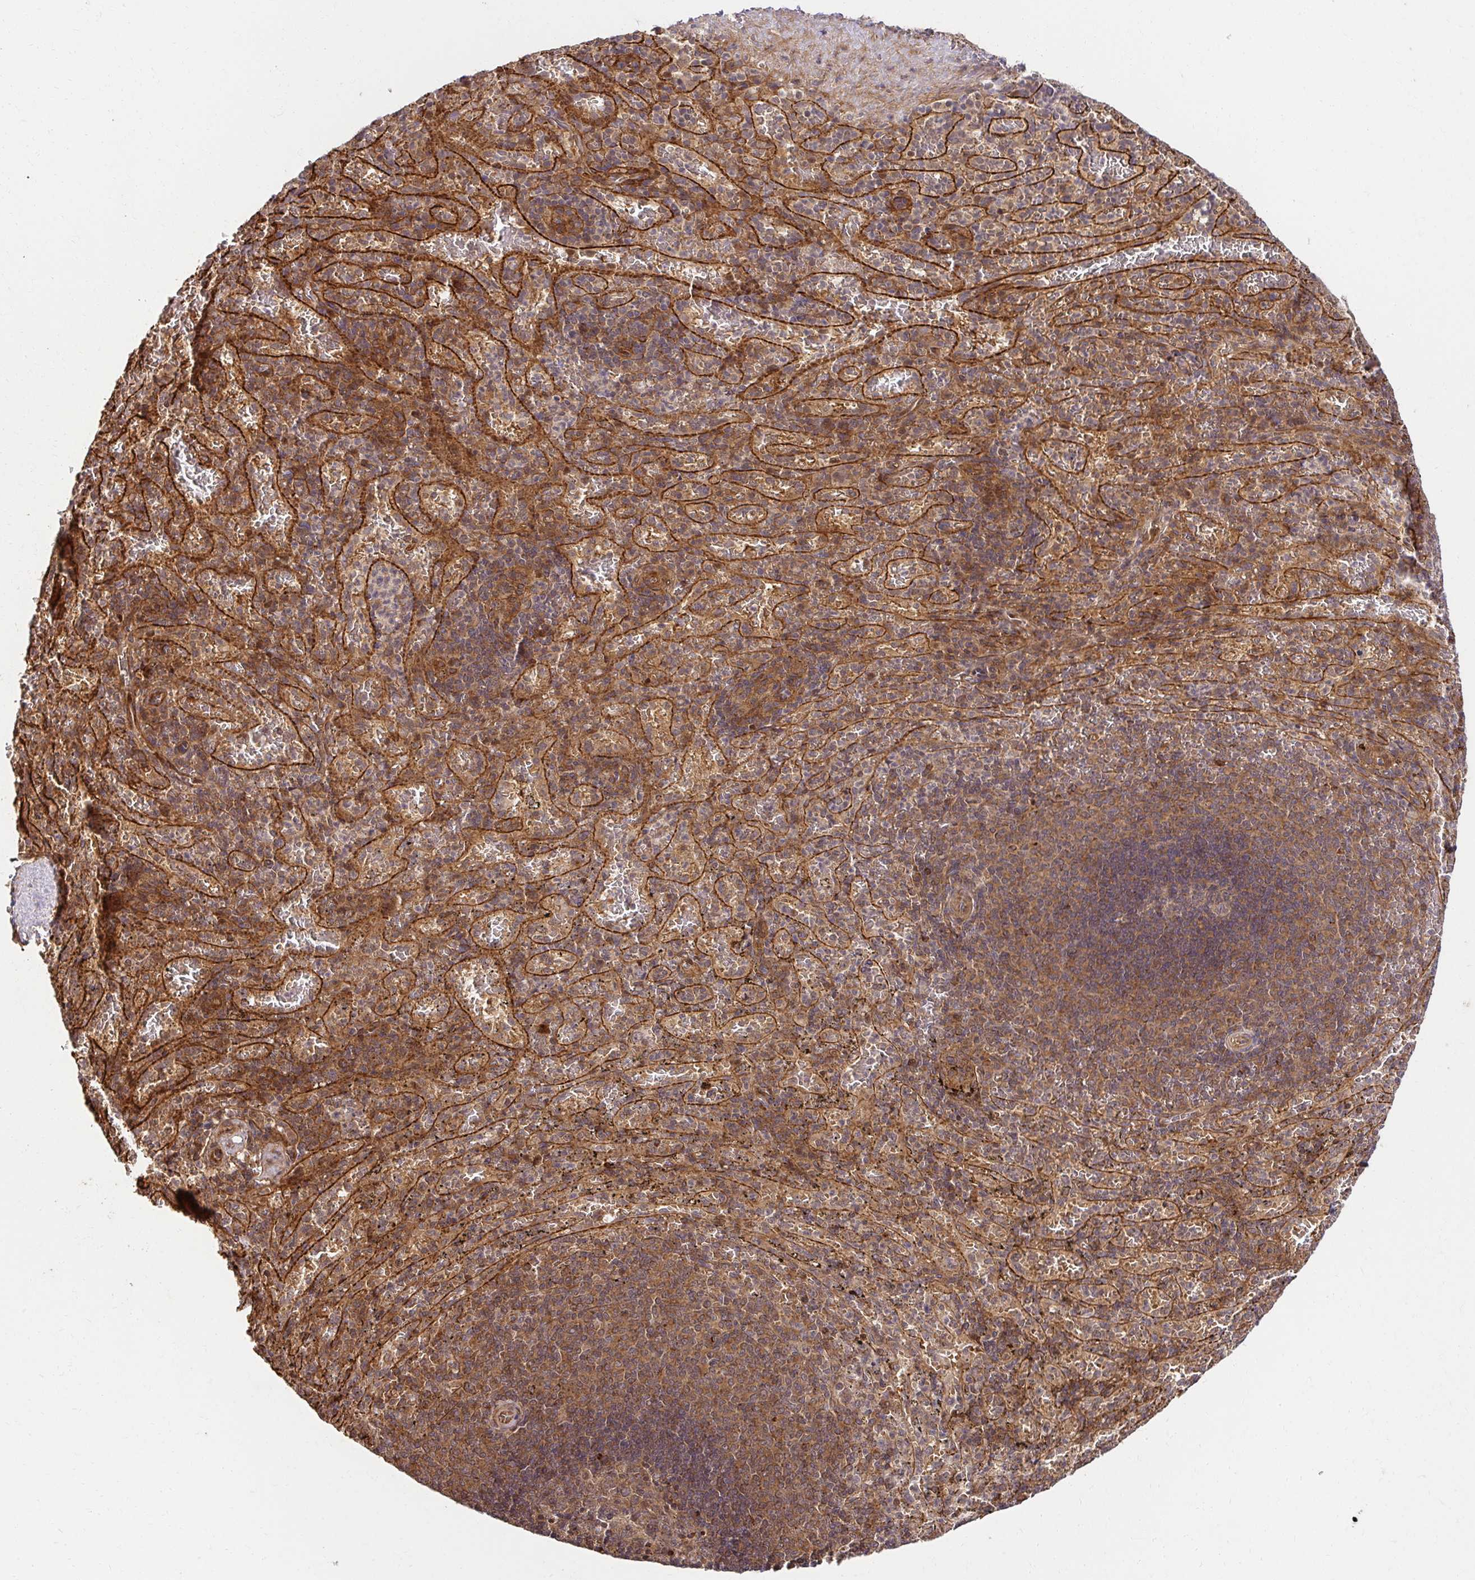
{"staining": {"intensity": "weak", "quantity": "25%-75%", "location": "cytoplasmic/membranous"}, "tissue": "spleen", "cell_type": "Cells in red pulp", "image_type": "normal", "snomed": [{"axis": "morphology", "description": "Normal tissue, NOS"}, {"axis": "topography", "description": "Spleen"}], "caption": "High-power microscopy captured an IHC micrograph of unremarkable spleen, revealing weak cytoplasmic/membranous staining in about 25%-75% of cells in red pulp.", "gene": "PSMA4", "patient": {"sex": "male", "age": 57}}